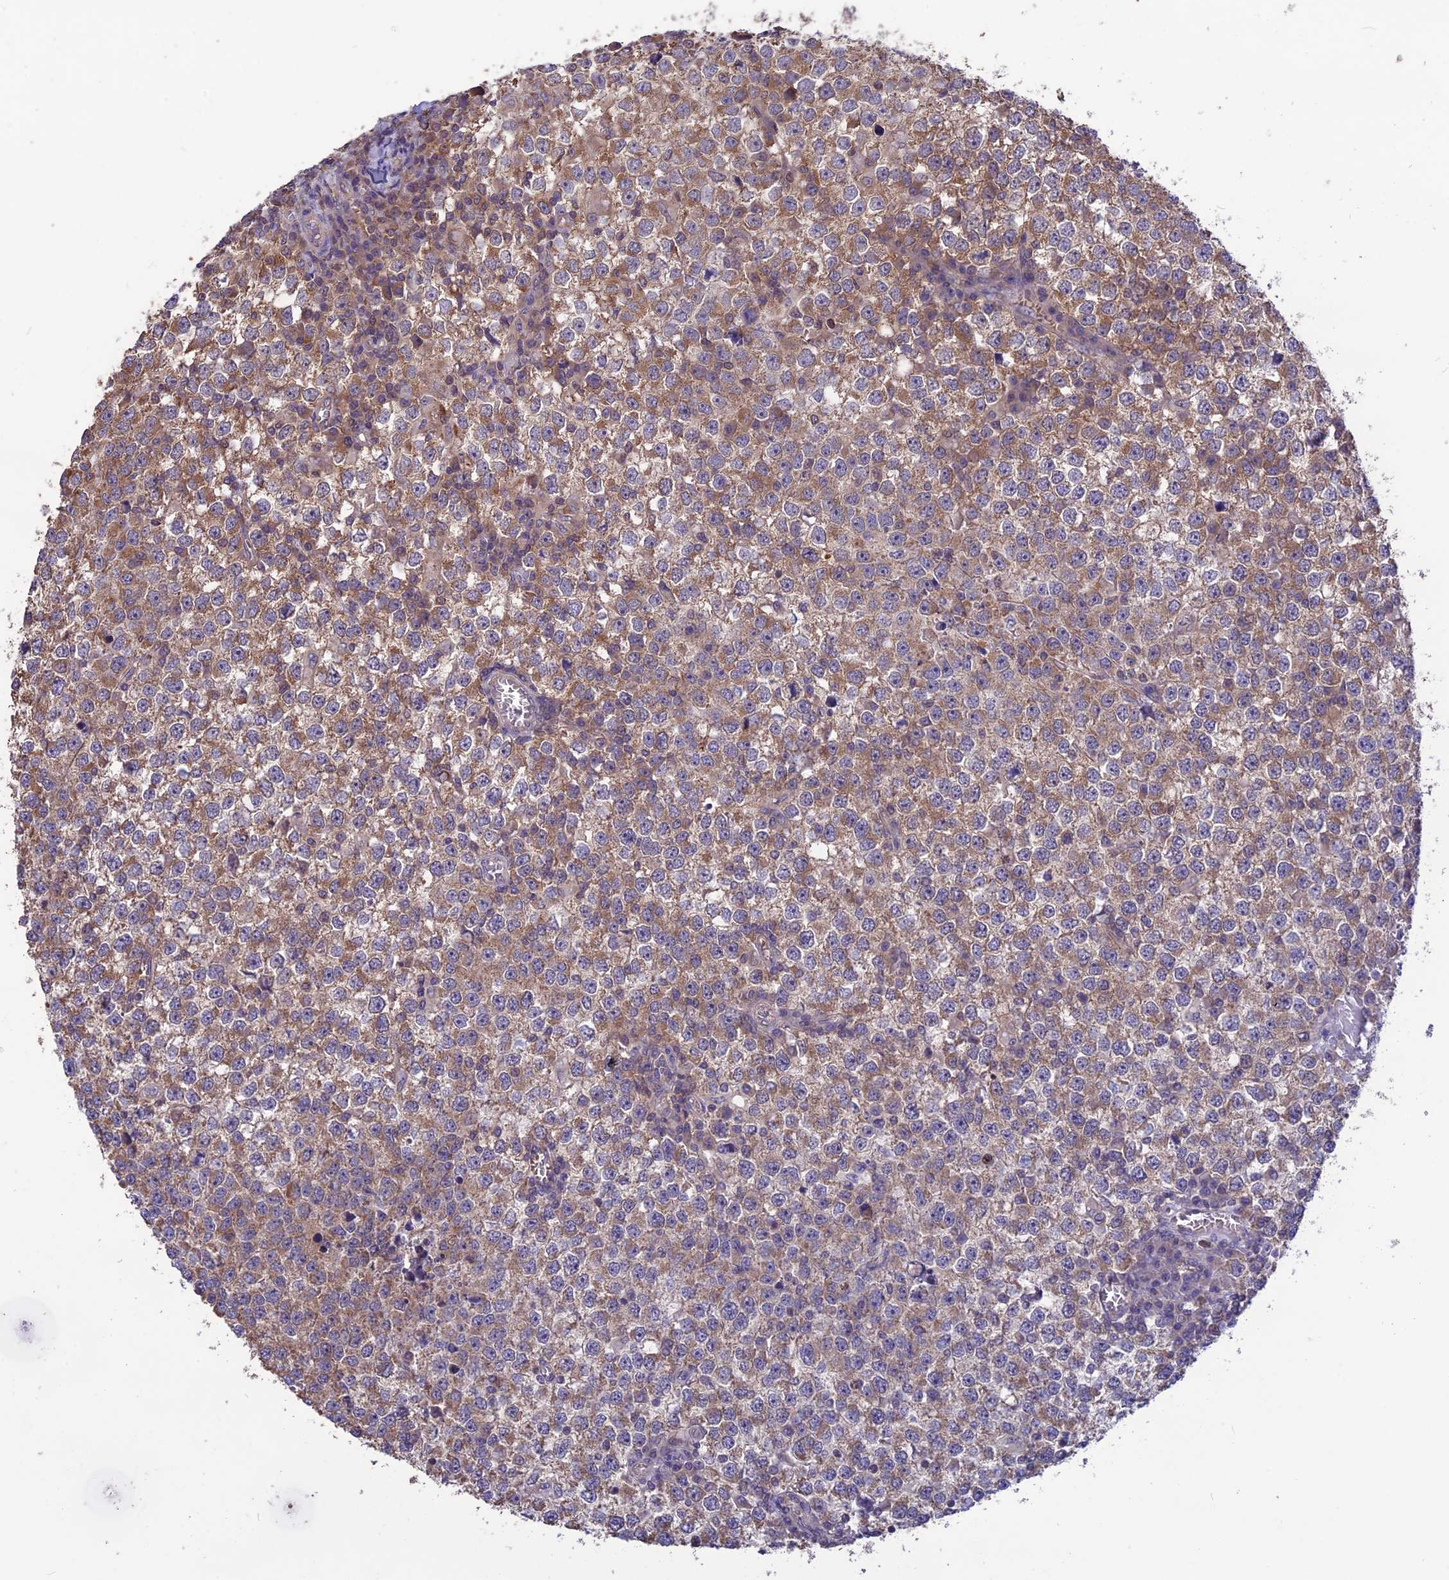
{"staining": {"intensity": "moderate", "quantity": "25%-75%", "location": "cytoplasmic/membranous"}, "tissue": "testis cancer", "cell_type": "Tumor cells", "image_type": "cancer", "snomed": [{"axis": "morphology", "description": "Seminoma, NOS"}, {"axis": "topography", "description": "Testis"}], "caption": "Immunohistochemical staining of human testis cancer (seminoma) demonstrates medium levels of moderate cytoplasmic/membranous protein staining in about 25%-75% of tumor cells. (Stains: DAB in brown, nuclei in blue, Microscopy: brightfield microscopy at high magnification).", "gene": "PSMF1", "patient": {"sex": "male", "age": 65}}